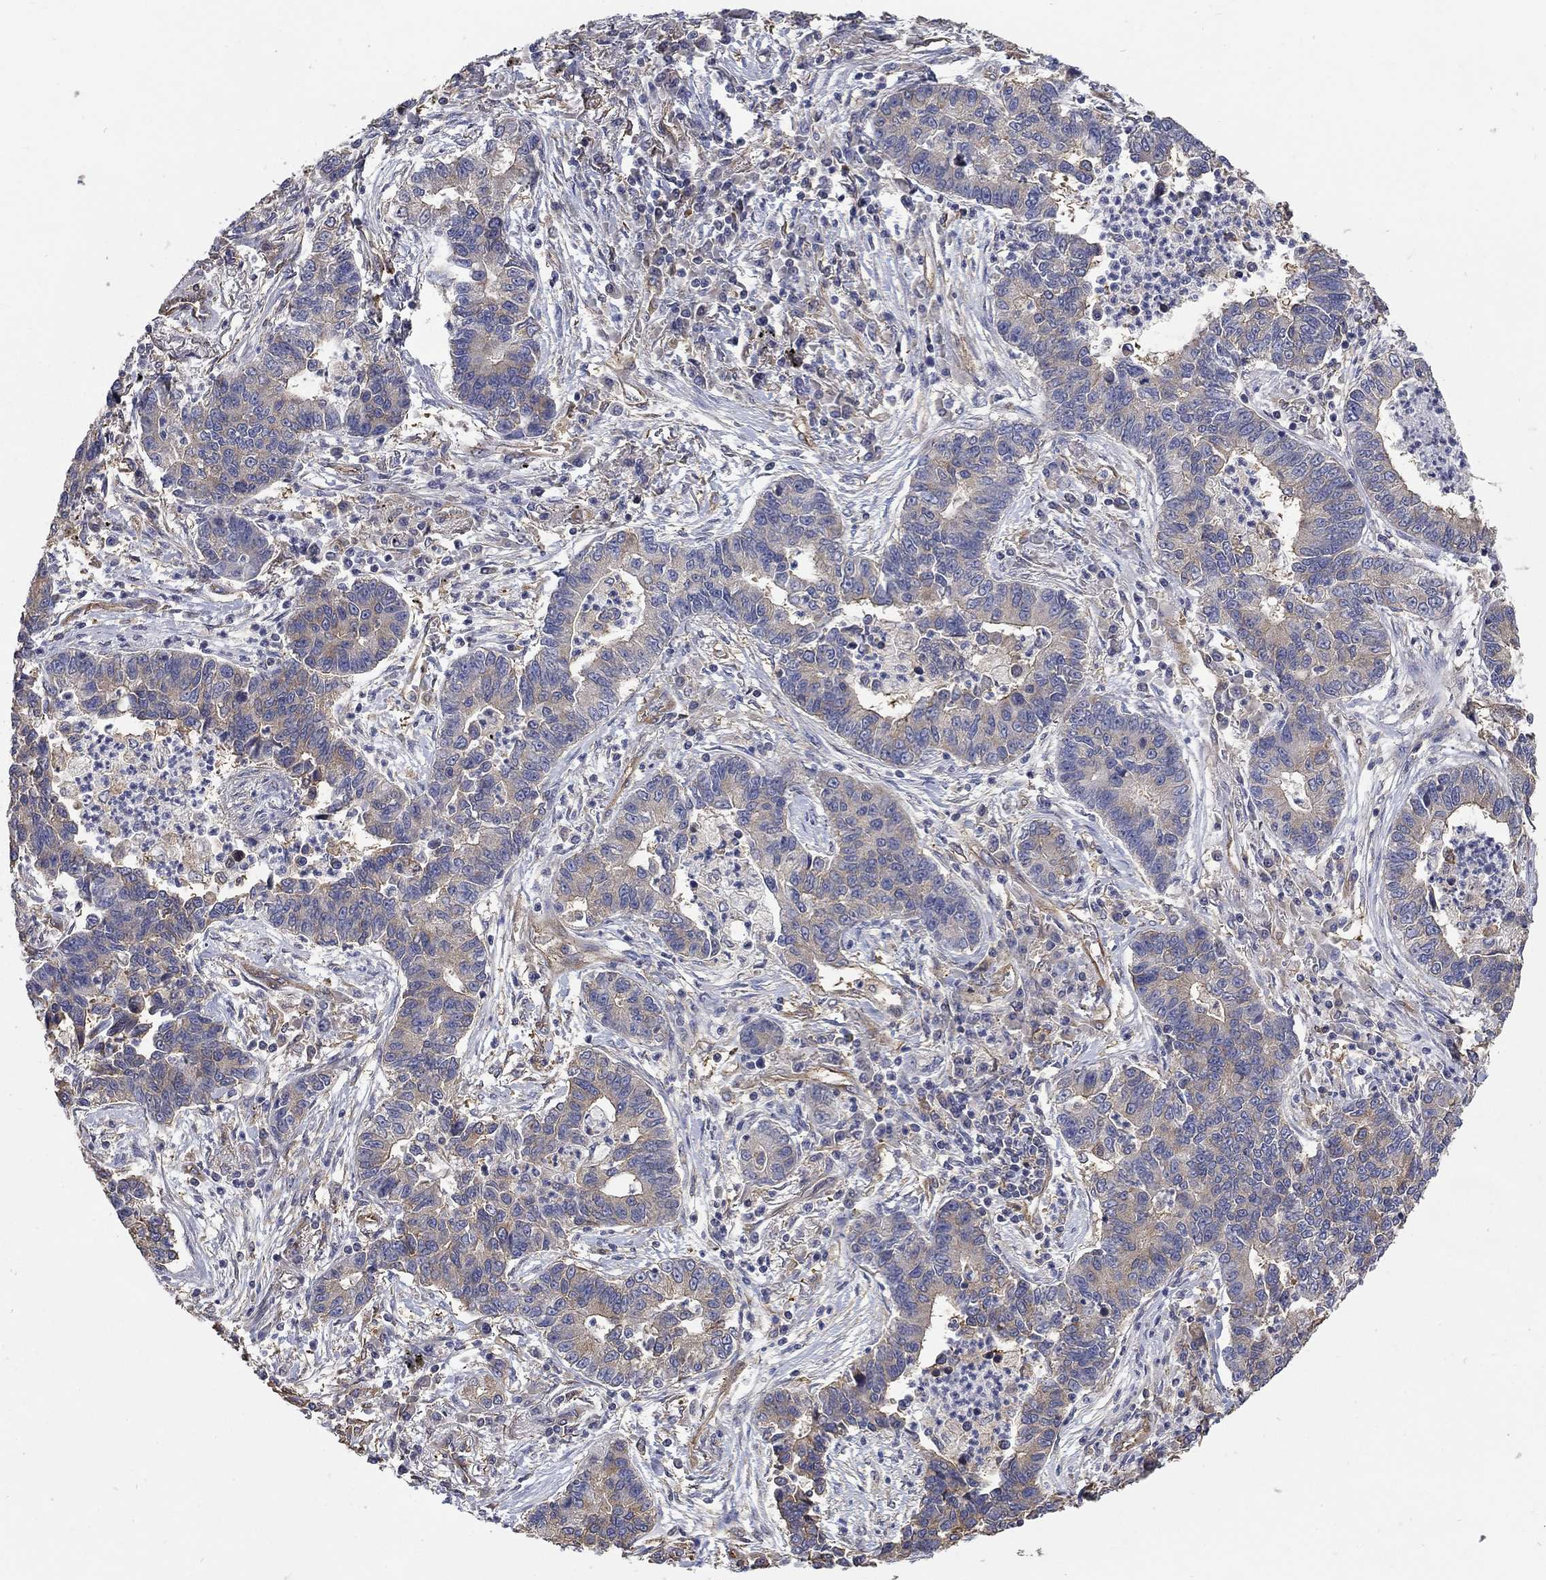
{"staining": {"intensity": "moderate", "quantity": "<25%", "location": "cytoplasmic/membranous"}, "tissue": "lung cancer", "cell_type": "Tumor cells", "image_type": "cancer", "snomed": [{"axis": "morphology", "description": "Adenocarcinoma, NOS"}, {"axis": "topography", "description": "Lung"}], "caption": "This image displays immunohistochemistry (IHC) staining of lung adenocarcinoma, with low moderate cytoplasmic/membranous expression in approximately <25% of tumor cells.", "gene": "DPYSL2", "patient": {"sex": "female", "age": 57}}